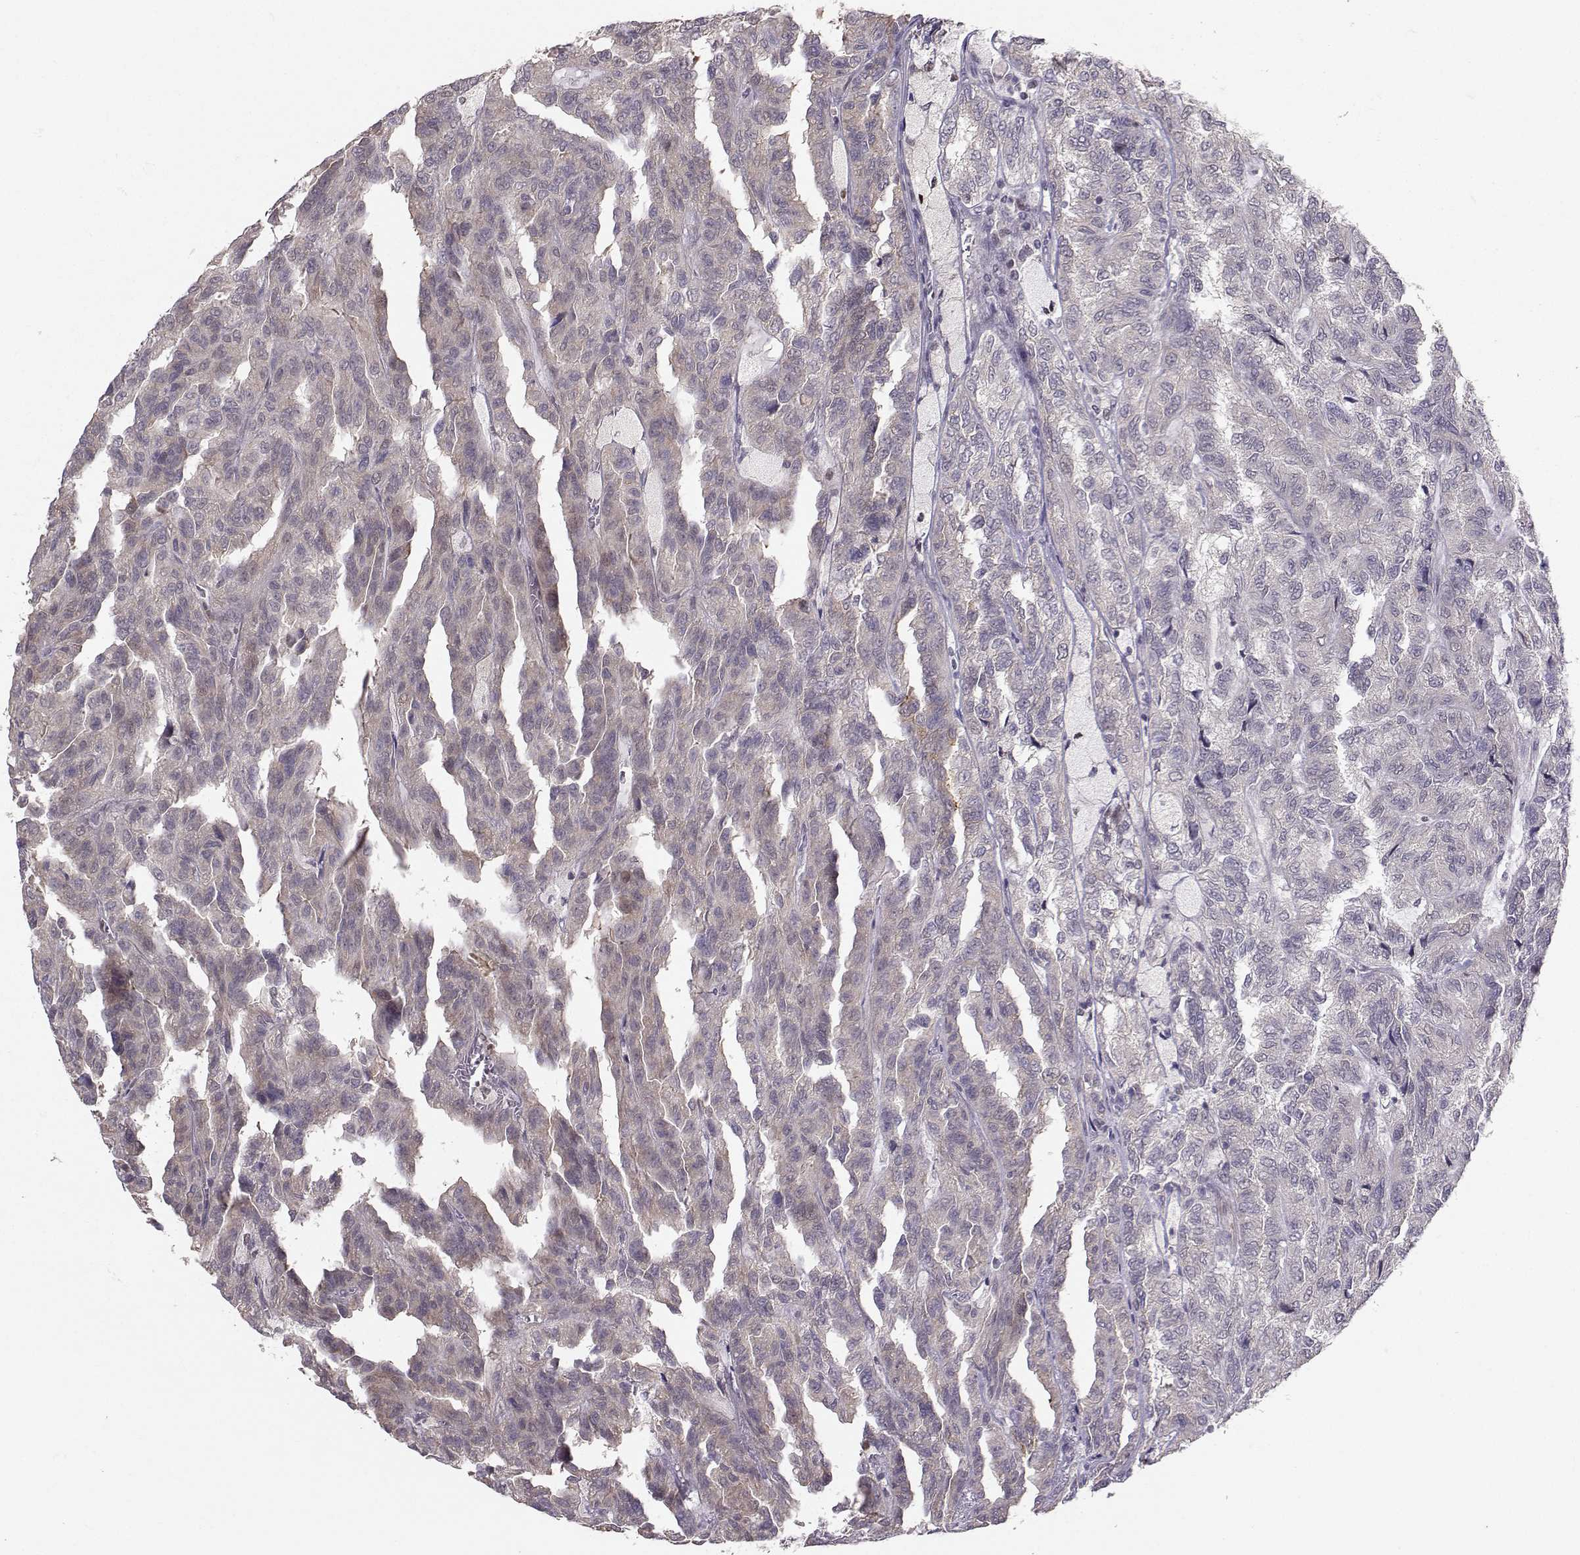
{"staining": {"intensity": "negative", "quantity": "none", "location": "none"}, "tissue": "renal cancer", "cell_type": "Tumor cells", "image_type": "cancer", "snomed": [{"axis": "morphology", "description": "Adenocarcinoma, NOS"}, {"axis": "topography", "description": "Kidney"}], "caption": "Immunohistochemistry (IHC) histopathology image of neoplastic tissue: renal cancer (adenocarcinoma) stained with DAB (3,3'-diaminobenzidine) displays no significant protein staining in tumor cells.", "gene": "PKP2", "patient": {"sex": "male", "age": 79}}